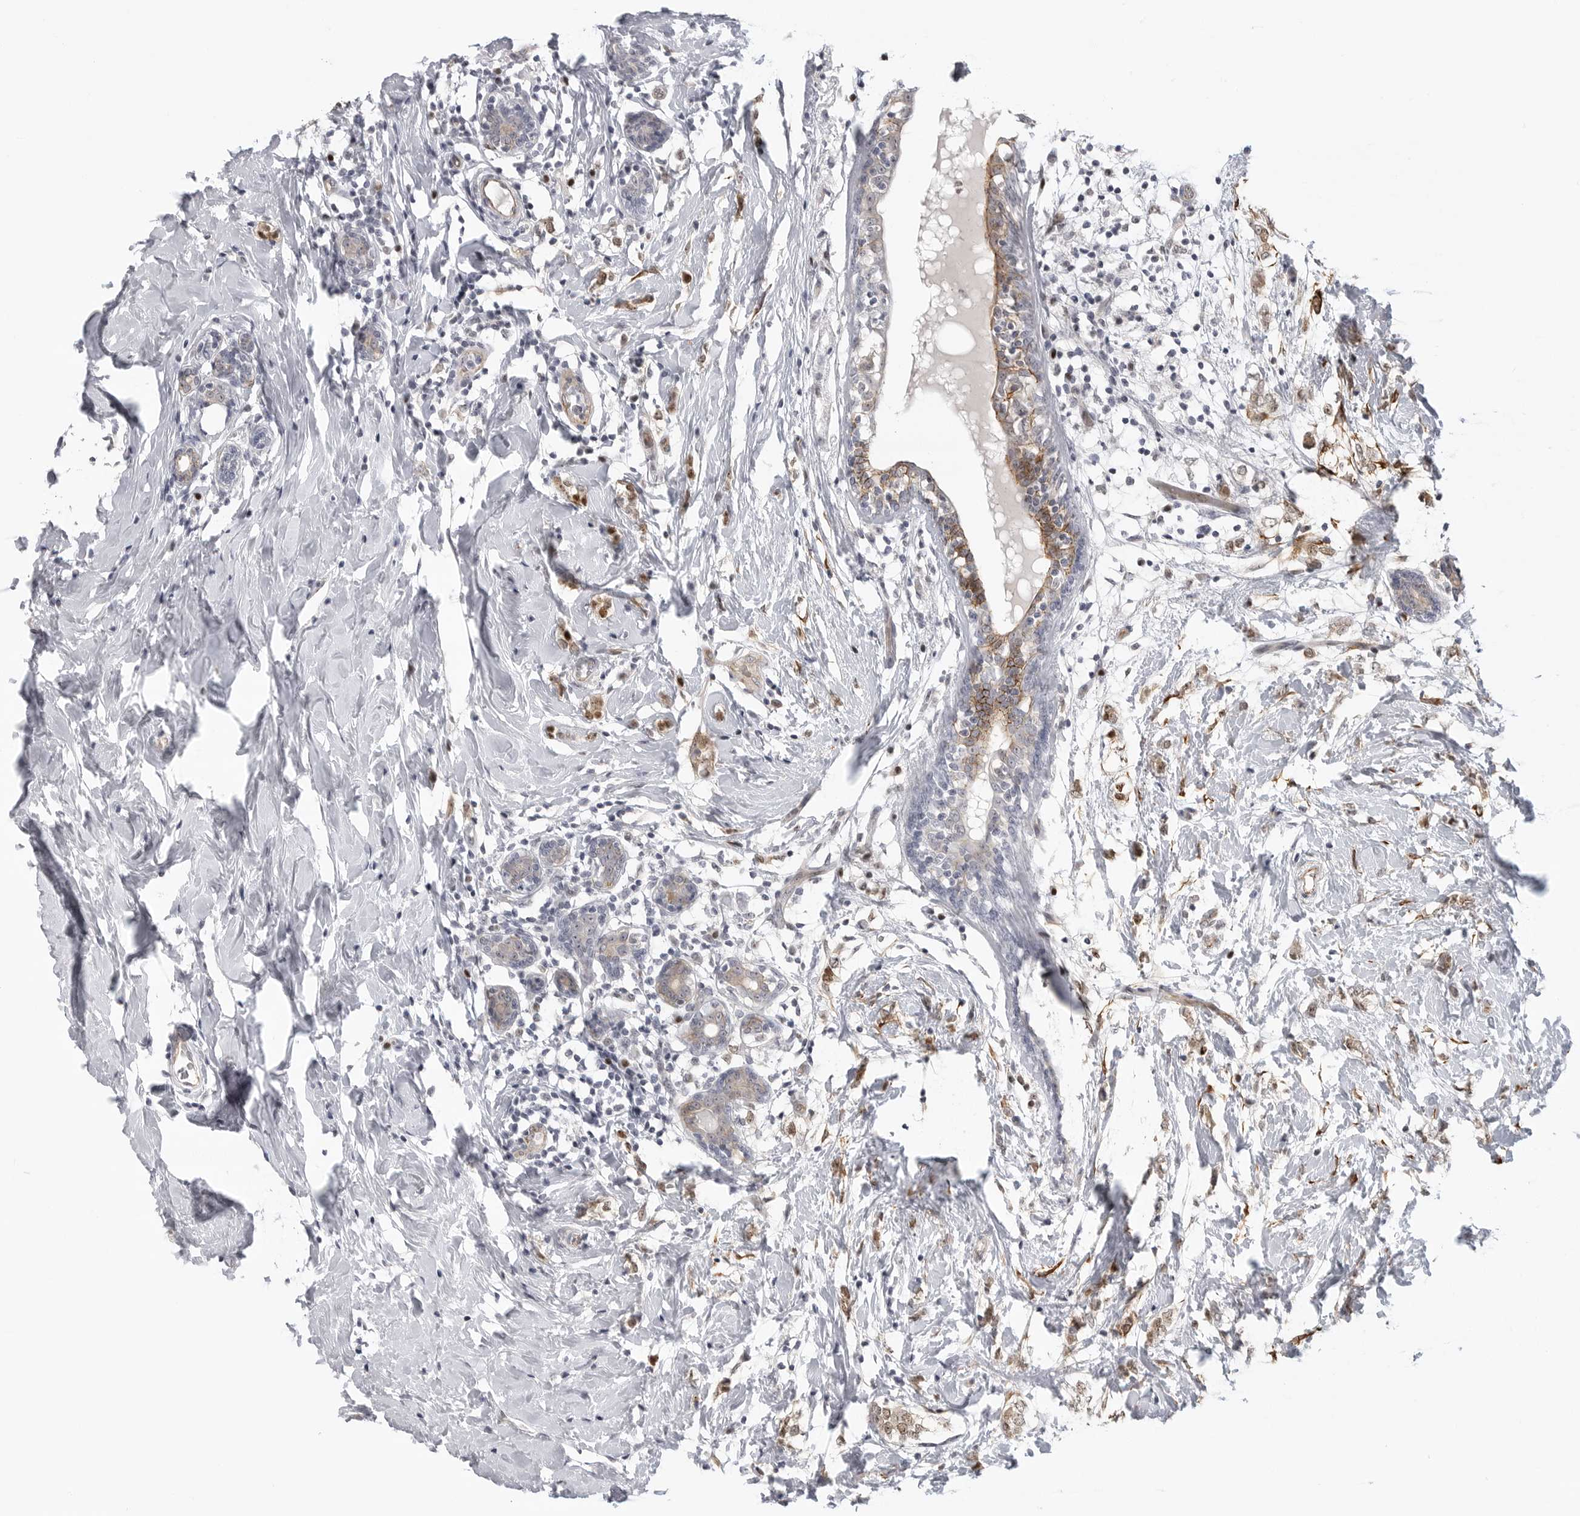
{"staining": {"intensity": "weak", "quantity": "25%-75%", "location": "cytoplasmic/membranous"}, "tissue": "breast cancer", "cell_type": "Tumor cells", "image_type": "cancer", "snomed": [{"axis": "morphology", "description": "Normal tissue, NOS"}, {"axis": "morphology", "description": "Lobular carcinoma"}, {"axis": "topography", "description": "Breast"}], "caption": "Weak cytoplasmic/membranous positivity for a protein is identified in approximately 25%-75% of tumor cells of lobular carcinoma (breast) using immunohistochemistry (IHC).", "gene": "CEP295NL", "patient": {"sex": "female", "age": 47}}